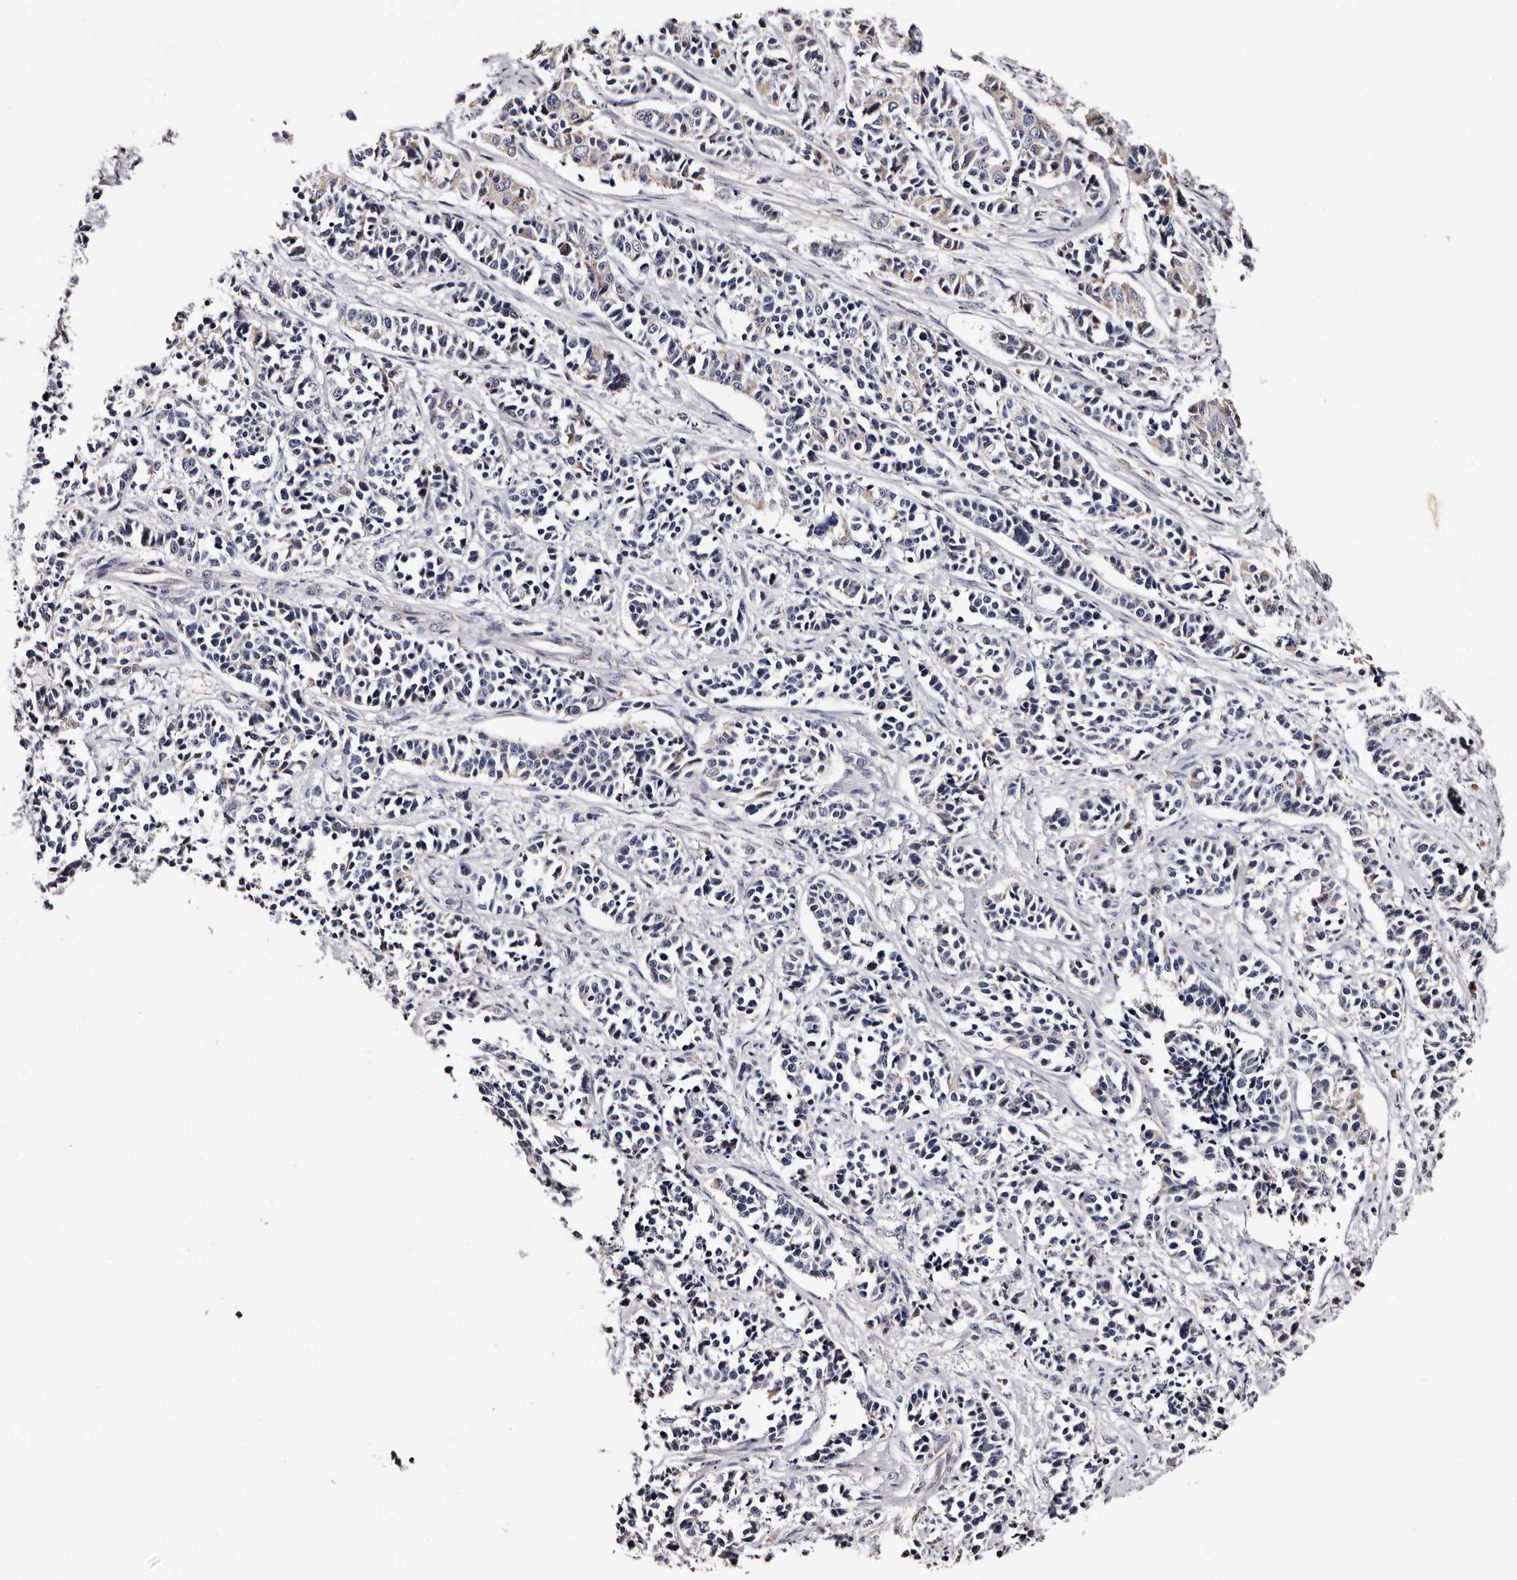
{"staining": {"intensity": "negative", "quantity": "none", "location": "none"}, "tissue": "cervical cancer", "cell_type": "Tumor cells", "image_type": "cancer", "snomed": [{"axis": "morphology", "description": "Normal tissue, NOS"}, {"axis": "morphology", "description": "Squamous cell carcinoma, NOS"}, {"axis": "topography", "description": "Cervix"}], "caption": "High power microscopy image of an immunohistochemistry (IHC) micrograph of cervical cancer (squamous cell carcinoma), revealing no significant positivity in tumor cells.", "gene": "TAF4B", "patient": {"sex": "female", "age": 35}}